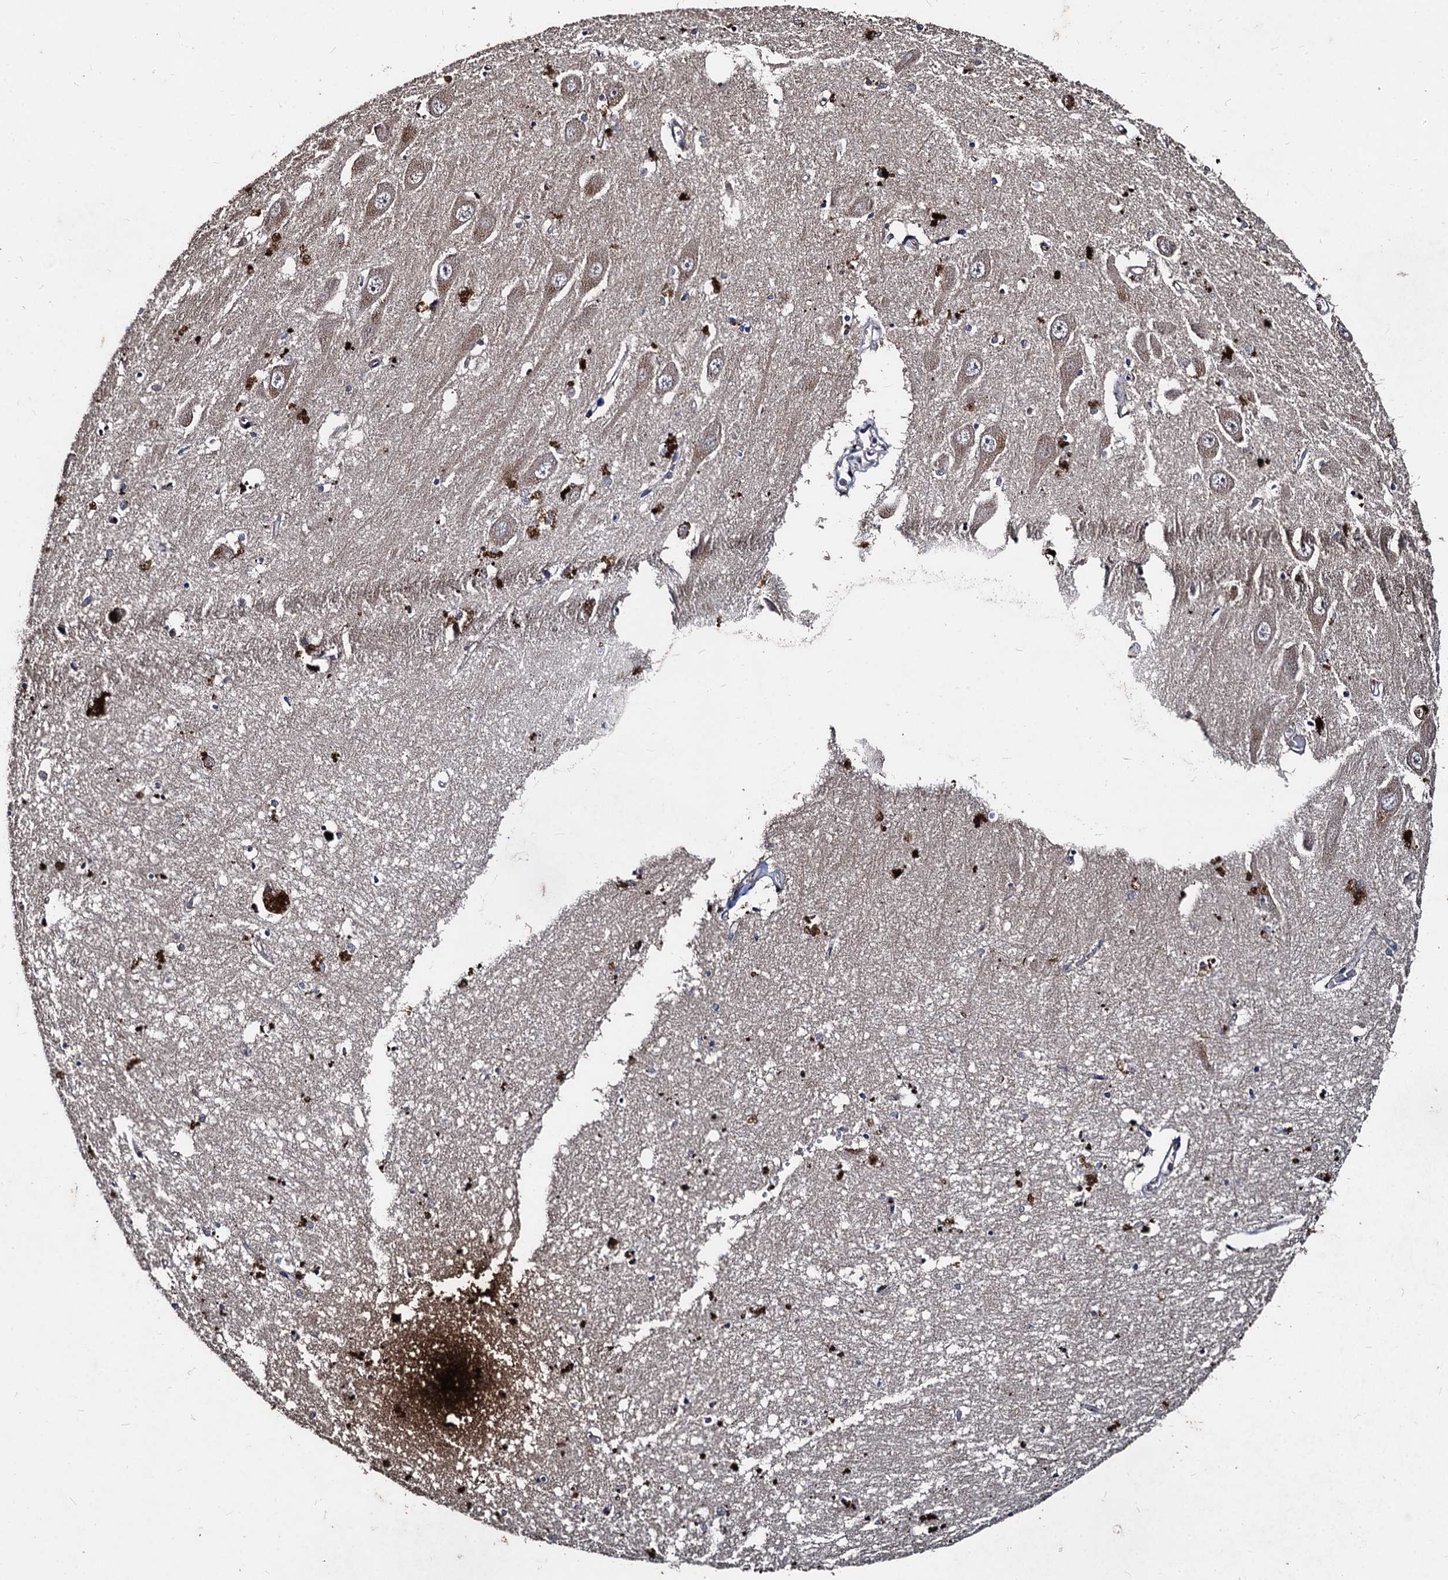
{"staining": {"intensity": "moderate", "quantity": "<25%", "location": "cytoplasmic/membranous"}, "tissue": "hippocampus", "cell_type": "Glial cells", "image_type": "normal", "snomed": [{"axis": "morphology", "description": "Normal tissue, NOS"}, {"axis": "topography", "description": "Hippocampus"}], "caption": "Immunohistochemistry (IHC) staining of benign hippocampus, which exhibits low levels of moderate cytoplasmic/membranous expression in about <25% of glial cells indicating moderate cytoplasmic/membranous protein positivity. The staining was performed using DAB (3,3'-diaminobenzidine) (brown) for protein detection and nuclei were counterstained in hematoxylin (blue).", "gene": "BCL2L2", "patient": {"sex": "male", "age": 70}}